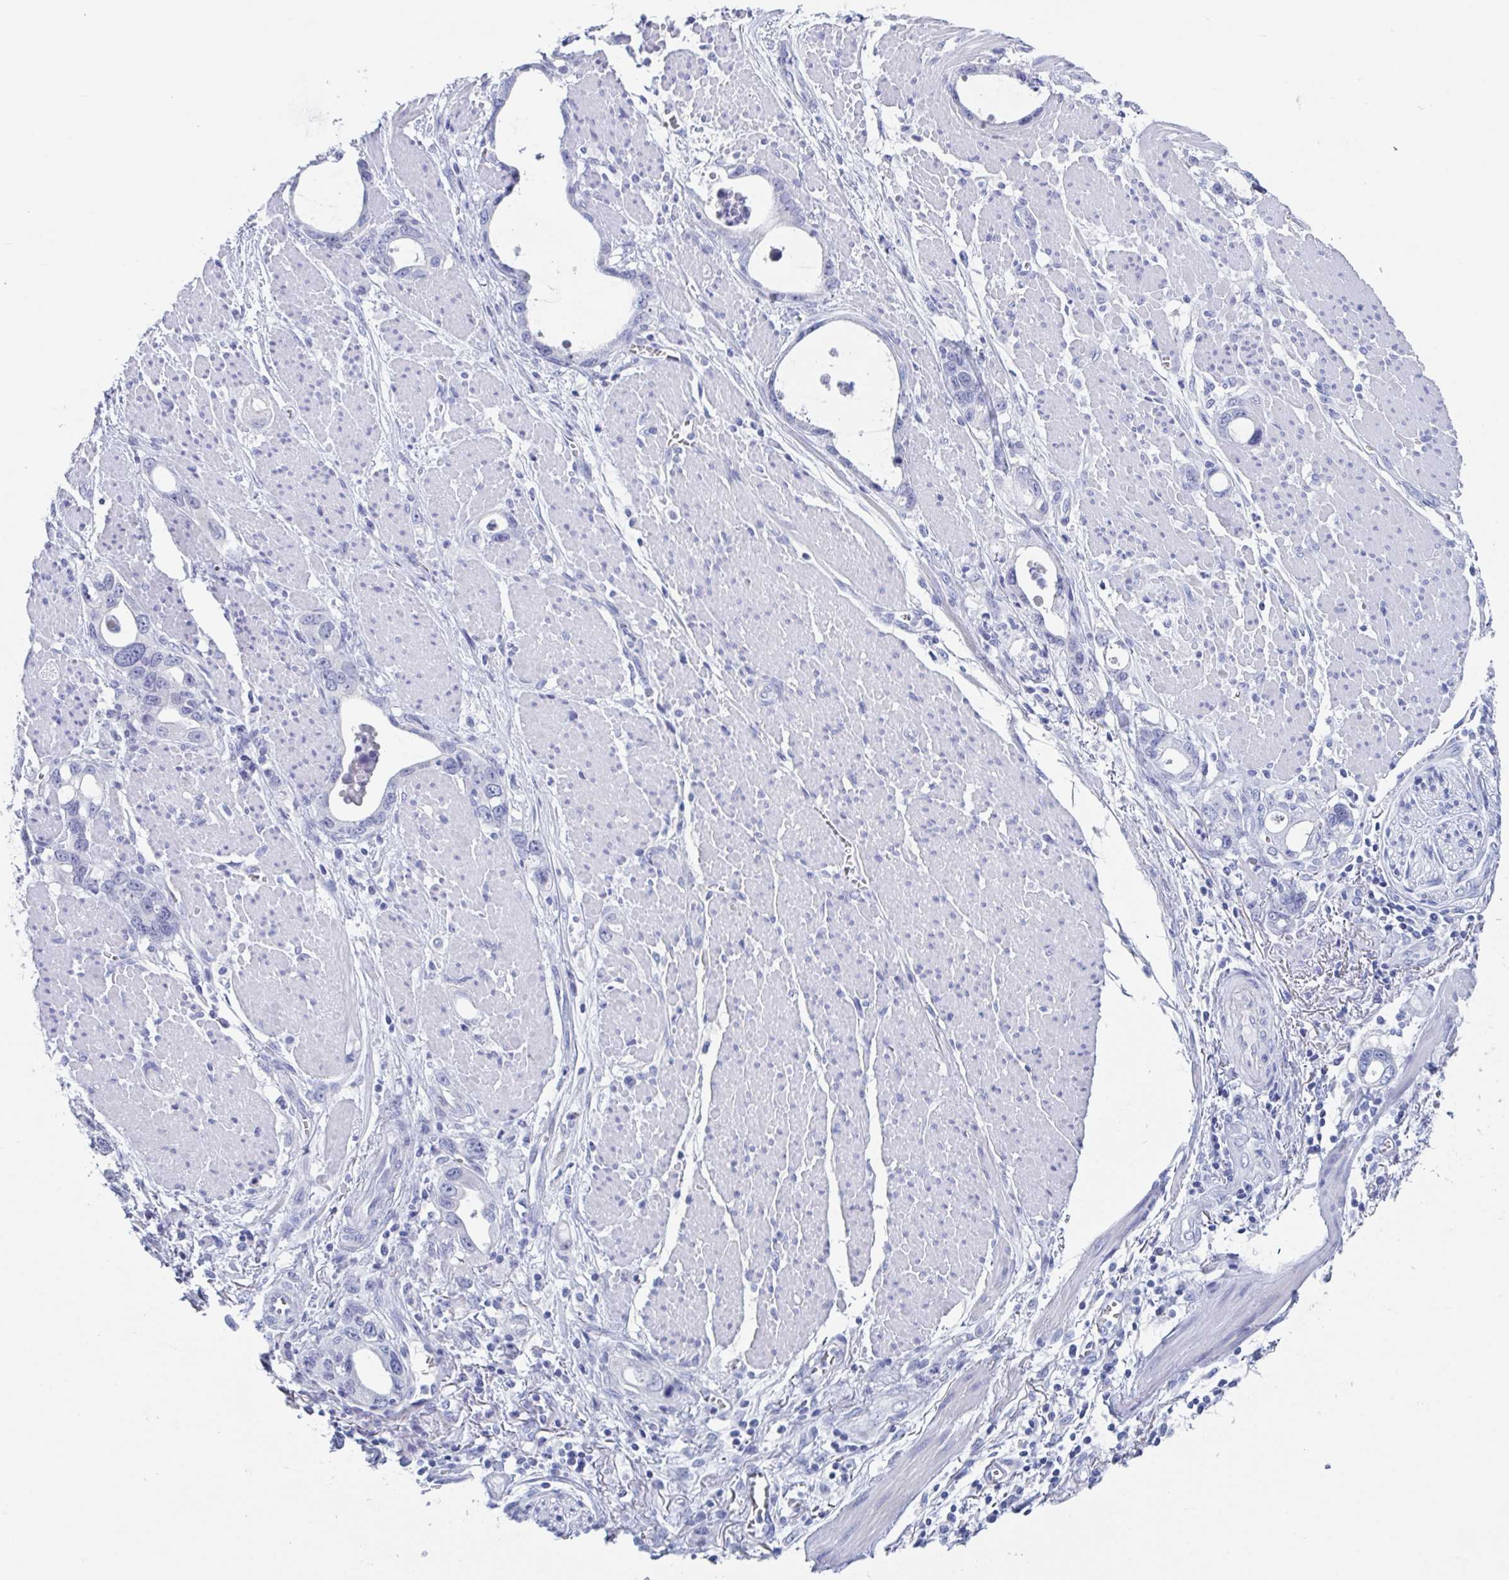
{"staining": {"intensity": "negative", "quantity": "none", "location": "none"}, "tissue": "stomach cancer", "cell_type": "Tumor cells", "image_type": "cancer", "snomed": [{"axis": "morphology", "description": "Adenocarcinoma, NOS"}, {"axis": "topography", "description": "Stomach, upper"}], "caption": "High power microscopy histopathology image of an immunohistochemistry micrograph of stomach cancer (adenocarcinoma), revealing no significant staining in tumor cells.", "gene": "DPEP3", "patient": {"sex": "male", "age": 74}}